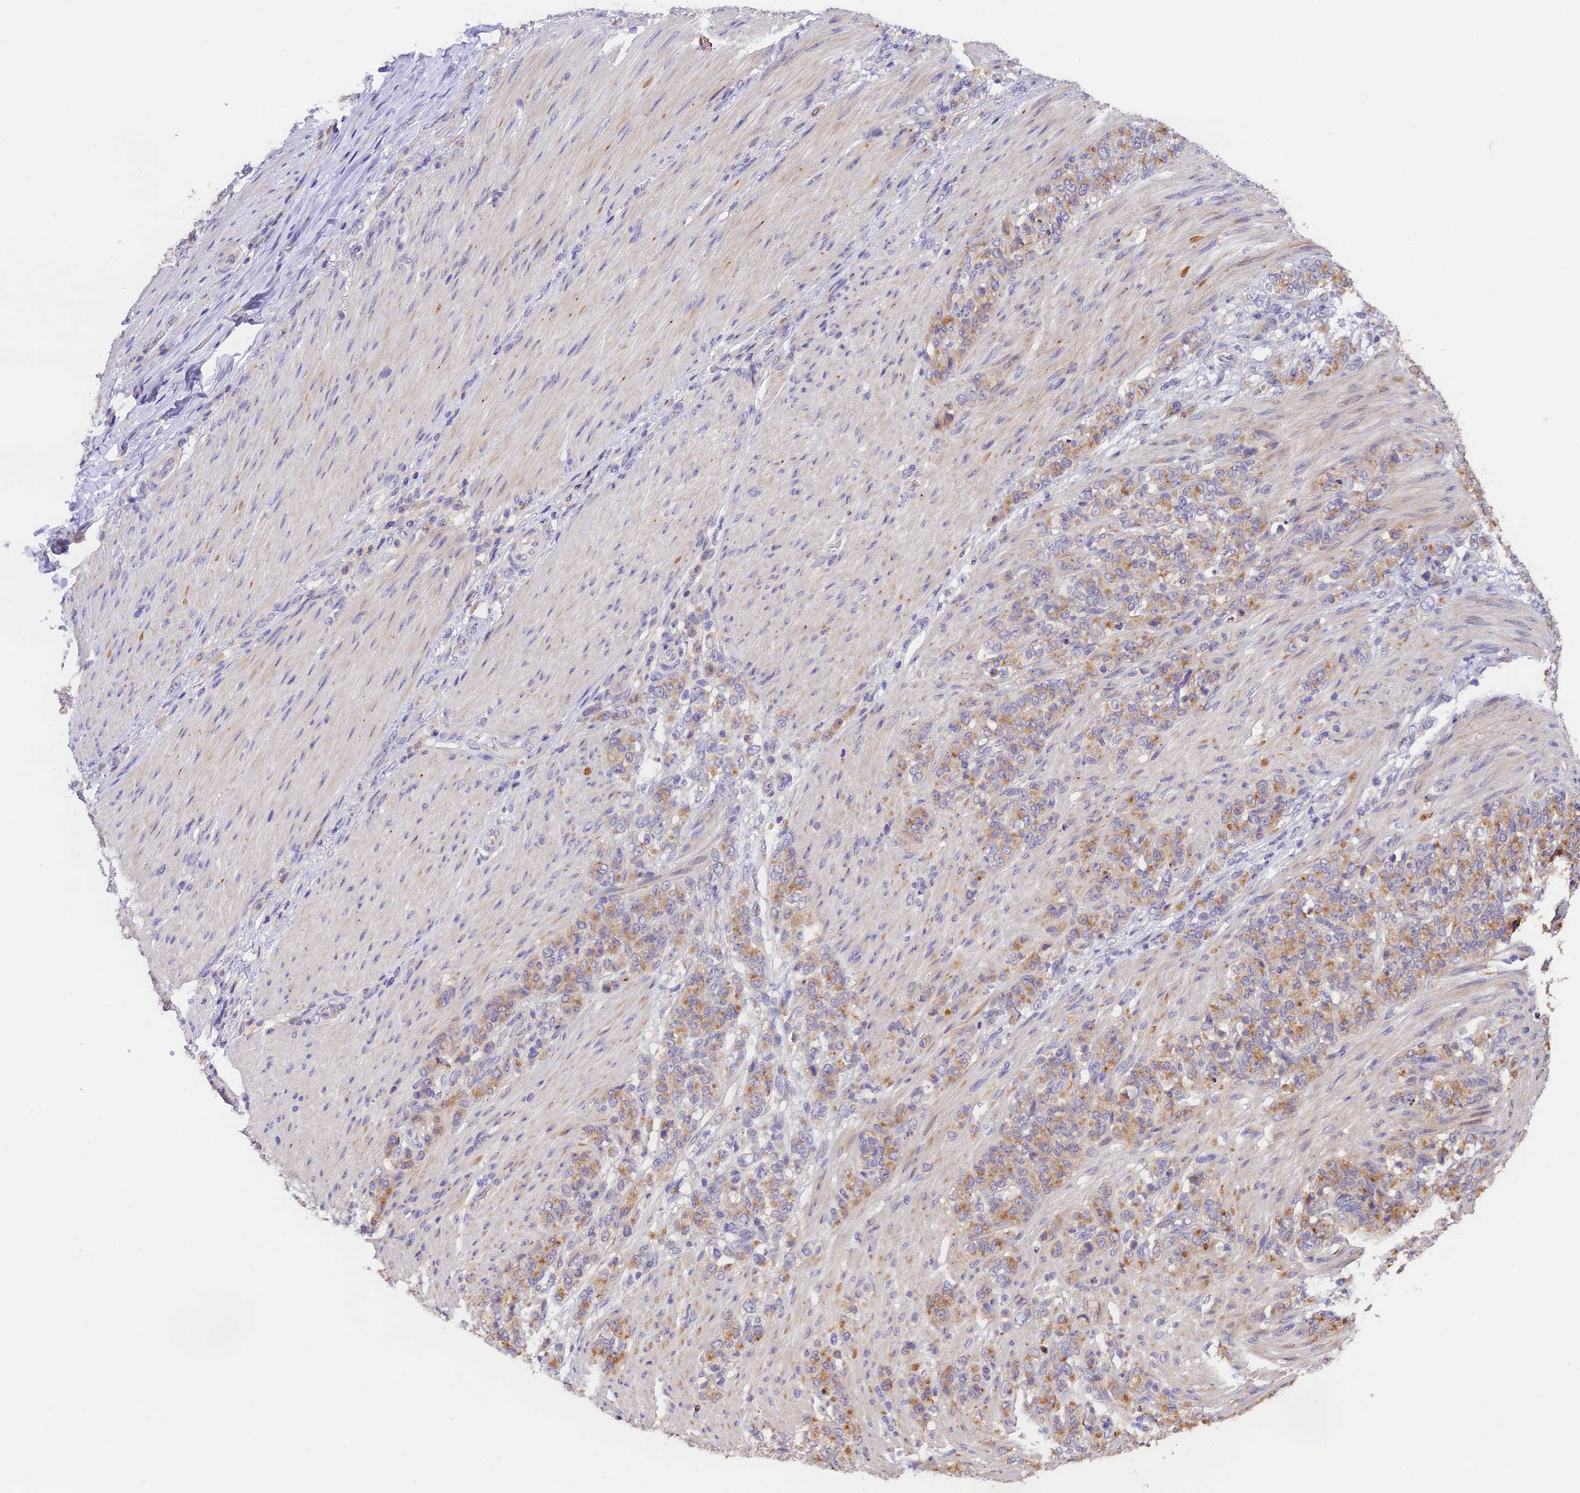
{"staining": {"intensity": "moderate", "quantity": ">75%", "location": "cytoplasmic/membranous"}, "tissue": "stomach cancer", "cell_type": "Tumor cells", "image_type": "cancer", "snomed": [{"axis": "morphology", "description": "Adenocarcinoma, NOS"}, {"axis": "topography", "description": "Stomach"}], "caption": "A photomicrograph showing moderate cytoplasmic/membranous positivity in about >75% of tumor cells in stomach cancer, as visualized by brown immunohistochemical staining.", "gene": "DGKH", "patient": {"sex": "female", "age": 79}}